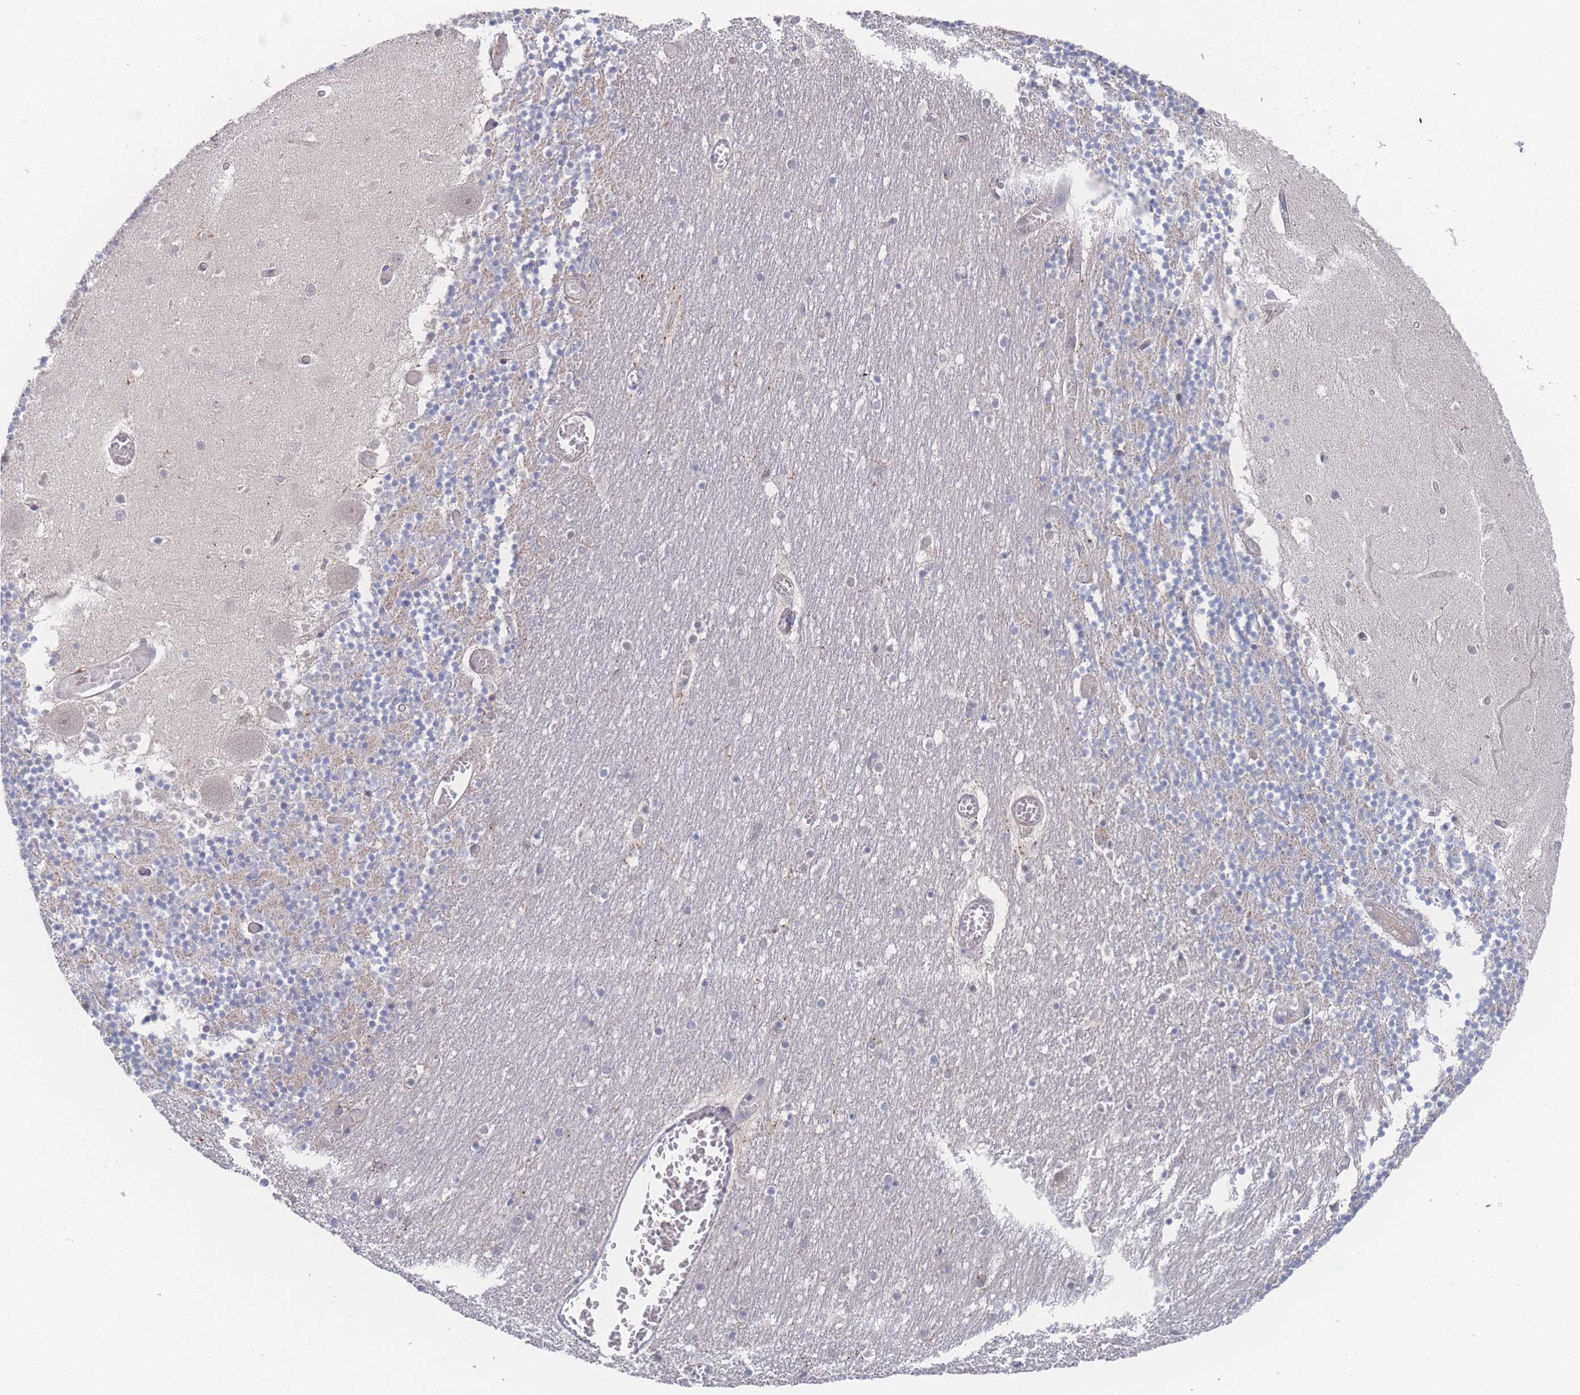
{"staining": {"intensity": "negative", "quantity": "none", "location": "none"}, "tissue": "cerebellum", "cell_type": "Cells in granular layer", "image_type": "normal", "snomed": [{"axis": "morphology", "description": "Normal tissue, NOS"}, {"axis": "topography", "description": "Cerebellum"}], "caption": "An immunohistochemistry micrograph of normal cerebellum is shown. There is no staining in cells in granular layer of cerebellum.", "gene": "NBEAL1", "patient": {"sex": "female", "age": 28}}